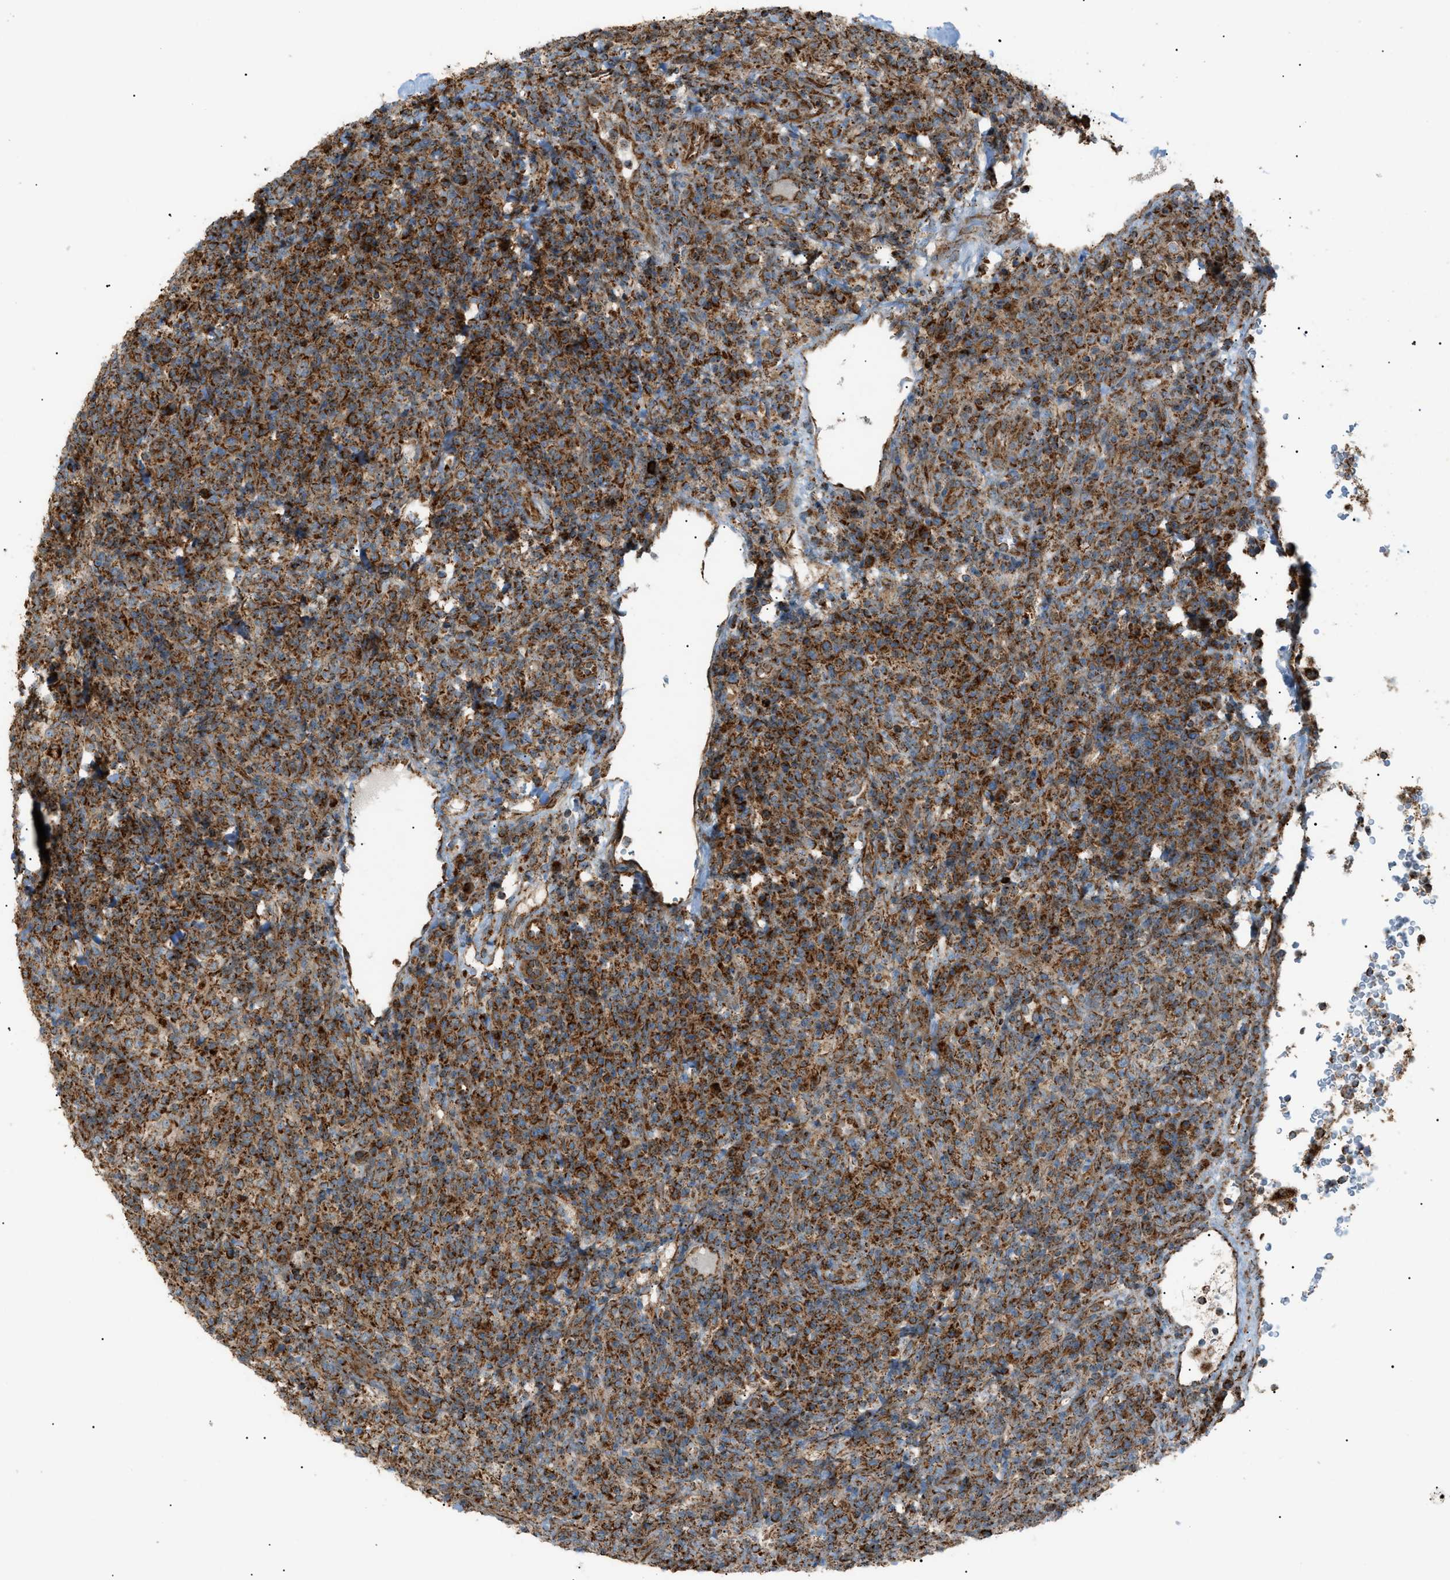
{"staining": {"intensity": "moderate", "quantity": ">75%", "location": "cytoplasmic/membranous"}, "tissue": "lymphoma", "cell_type": "Tumor cells", "image_type": "cancer", "snomed": [{"axis": "morphology", "description": "Malignant lymphoma, non-Hodgkin's type, High grade"}, {"axis": "topography", "description": "Lymph node"}], "caption": "A micrograph of human lymphoma stained for a protein displays moderate cytoplasmic/membranous brown staining in tumor cells.", "gene": "C1GALT1C1", "patient": {"sex": "female", "age": 76}}